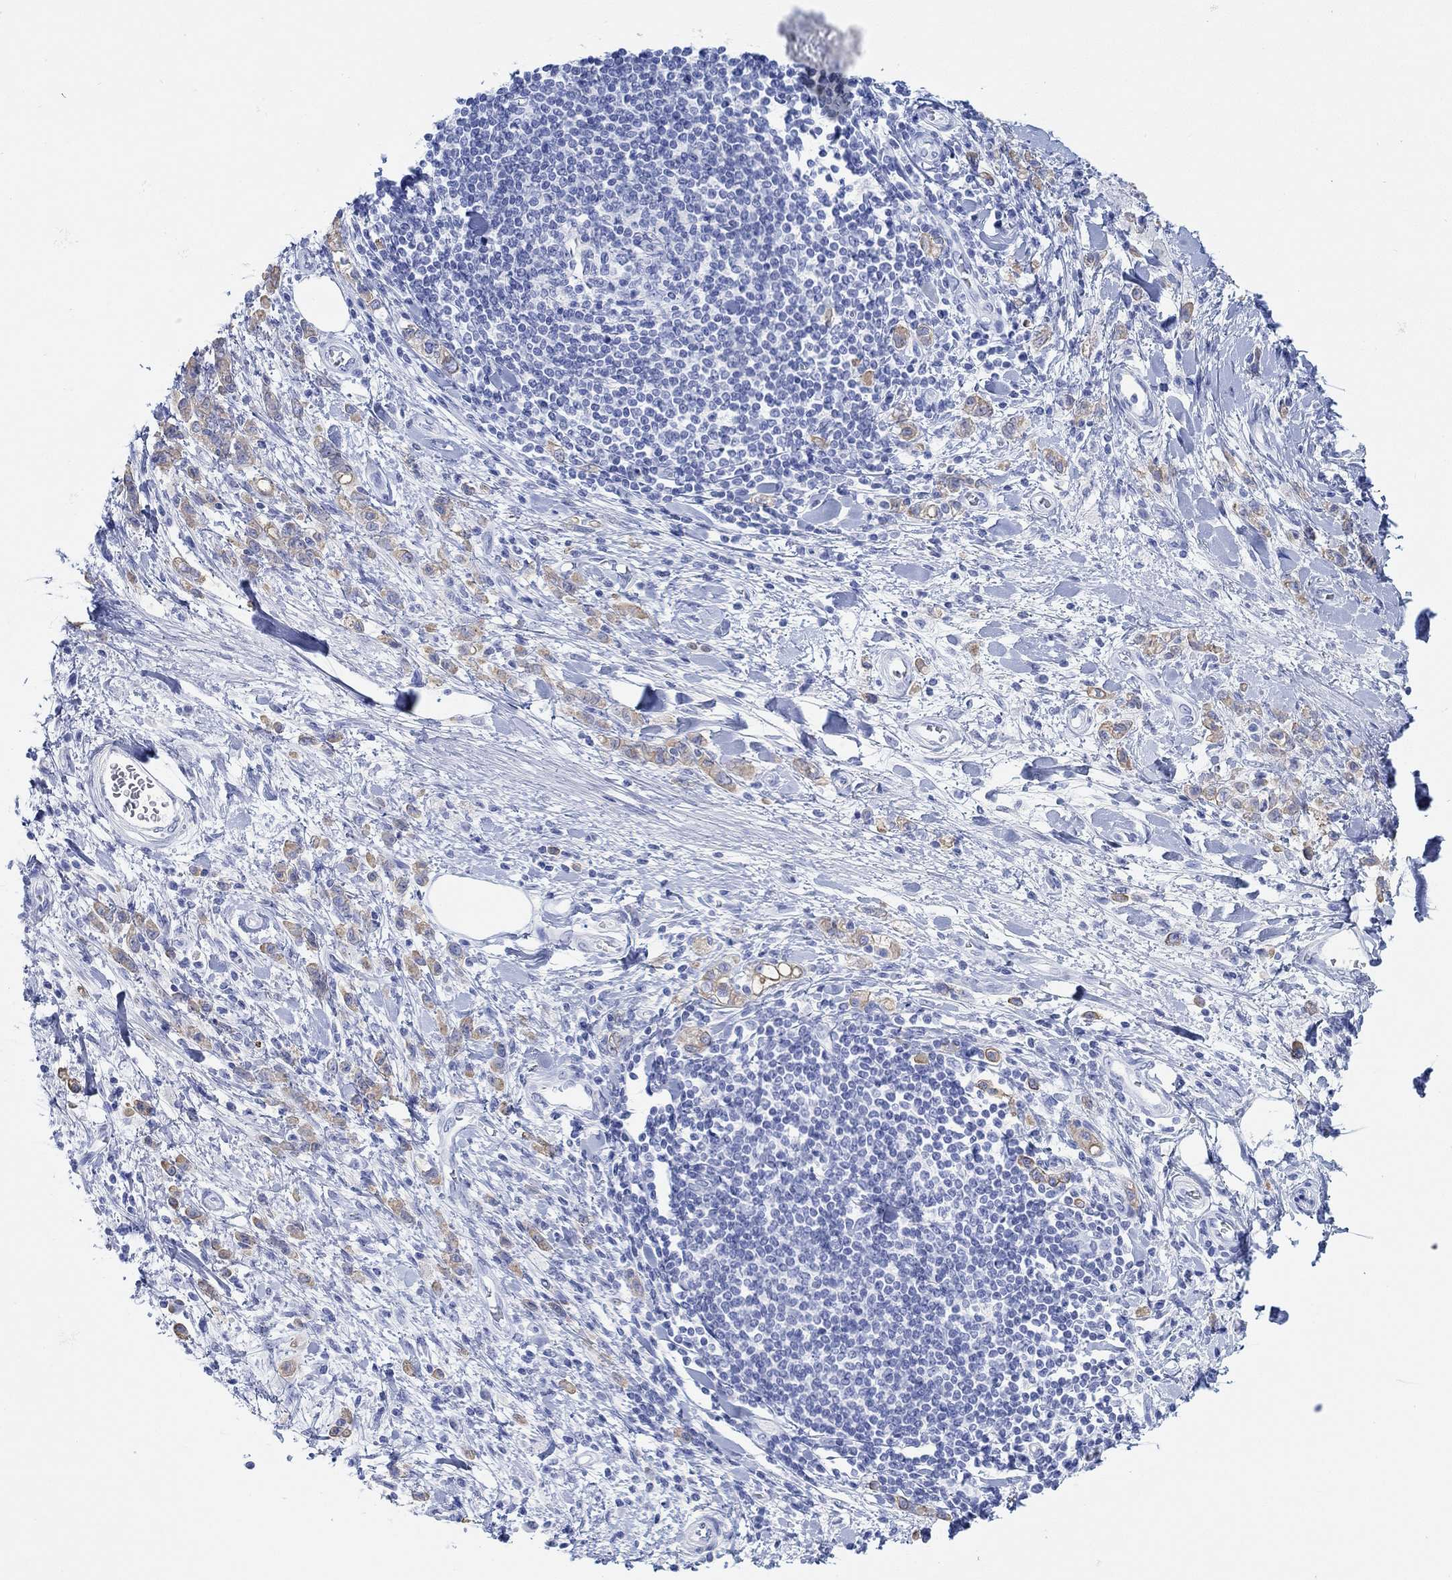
{"staining": {"intensity": "moderate", "quantity": ">75%", "location": "cytoplasmic/membranous"}, "tissue": "stomach cancer", "cell_type": "Tumor cells", "image_type": "cancer", "snomed": [{"axis": "morphology", "description": "Adenocarcinoma, NOS"}, {"axis": "topography", "description": "Stomach"}], "caption": "An image of stomach adenocarcinoma stained for a protein shows moderate cytoplasmic/membranous brown staining in tumor cells.", "gene": "AK8", "patient": {"sex": "male", "age": 77}}